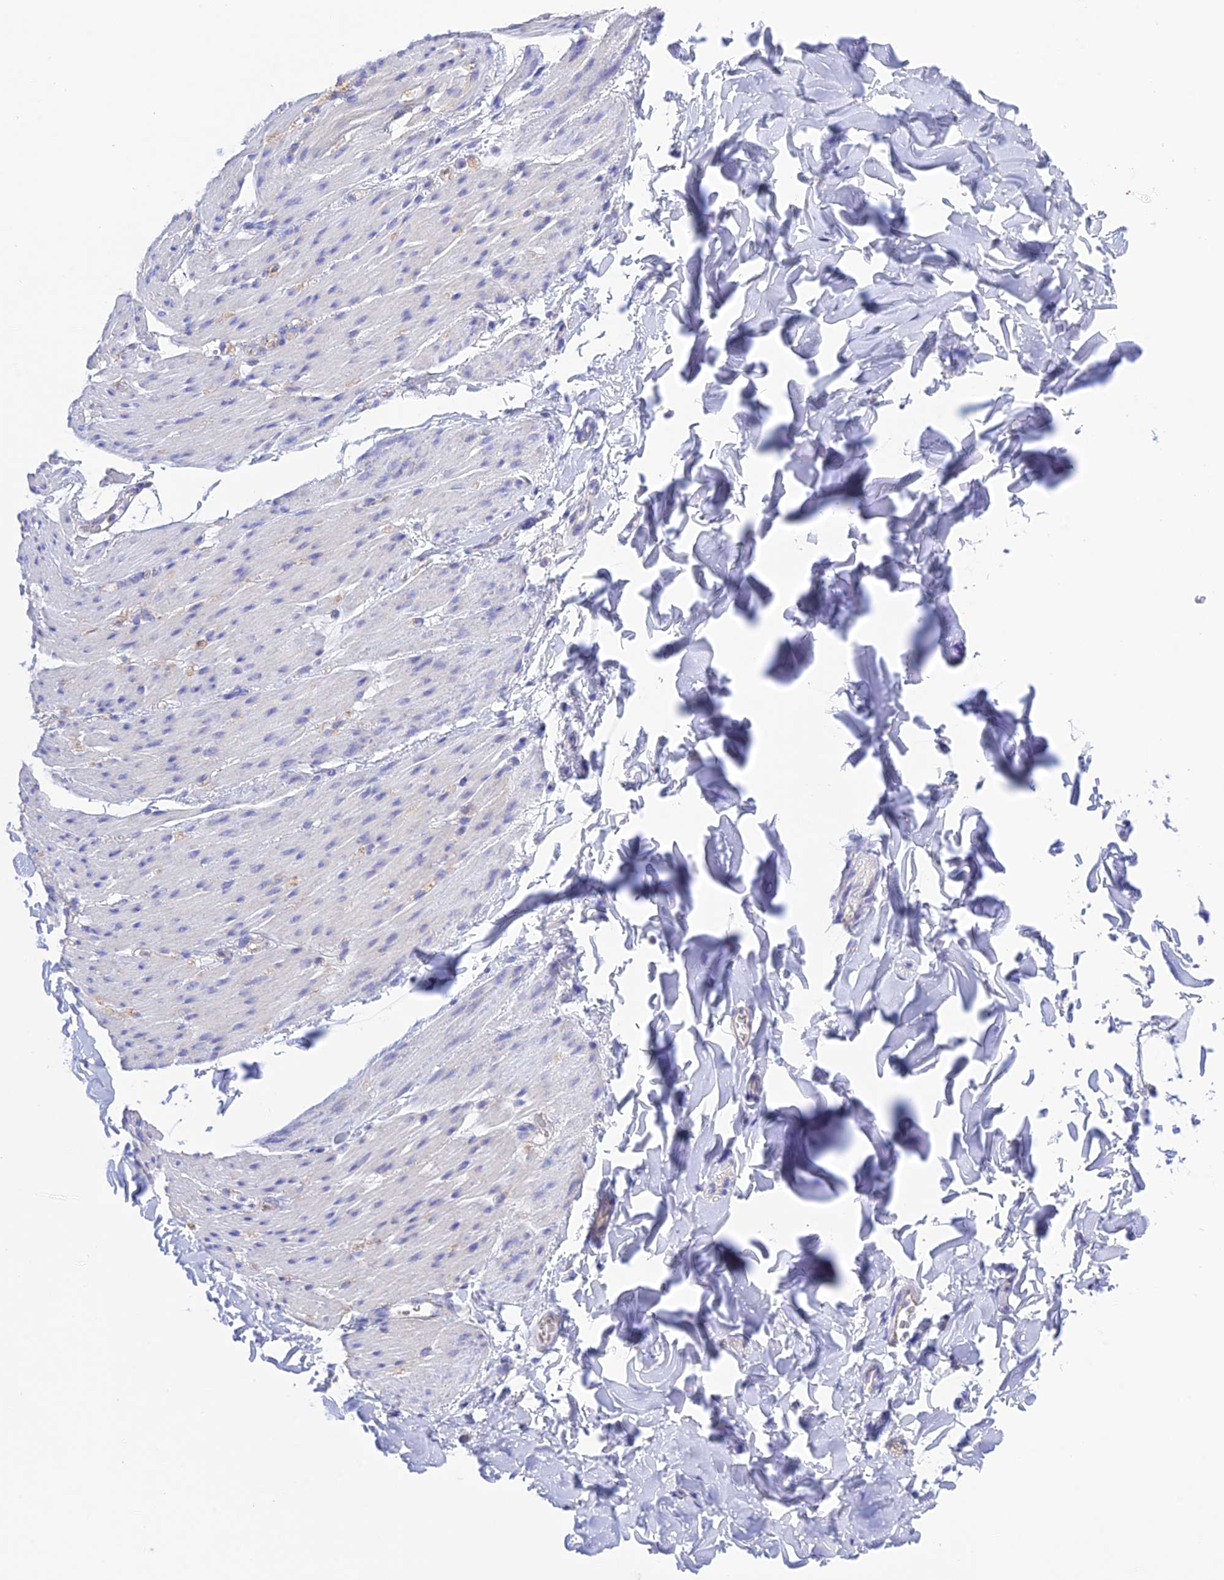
{"staining": {"intensity": "negative", "quantity": "none", "location": "none"}, "tissue": "smooth muscle", "cell_type": "Smooth muscle cells", "image_type": "normal", "snomed": [{"axis": "morphology", "description": "Normal tissue, NOS"}, {"axis": "topography", "description": "Colon"}, {"axis": "topography", "description": "Peripheral nerve tissue"}], "caption": "Protein analysis of unremarkable smooth muscle demonstrates no significant positivity in smooth muscle cells. (DAB IHC with hematoxylin counter stain).", "gene": "CHSY3", "patient": {"sex": "female", "age": 61}}